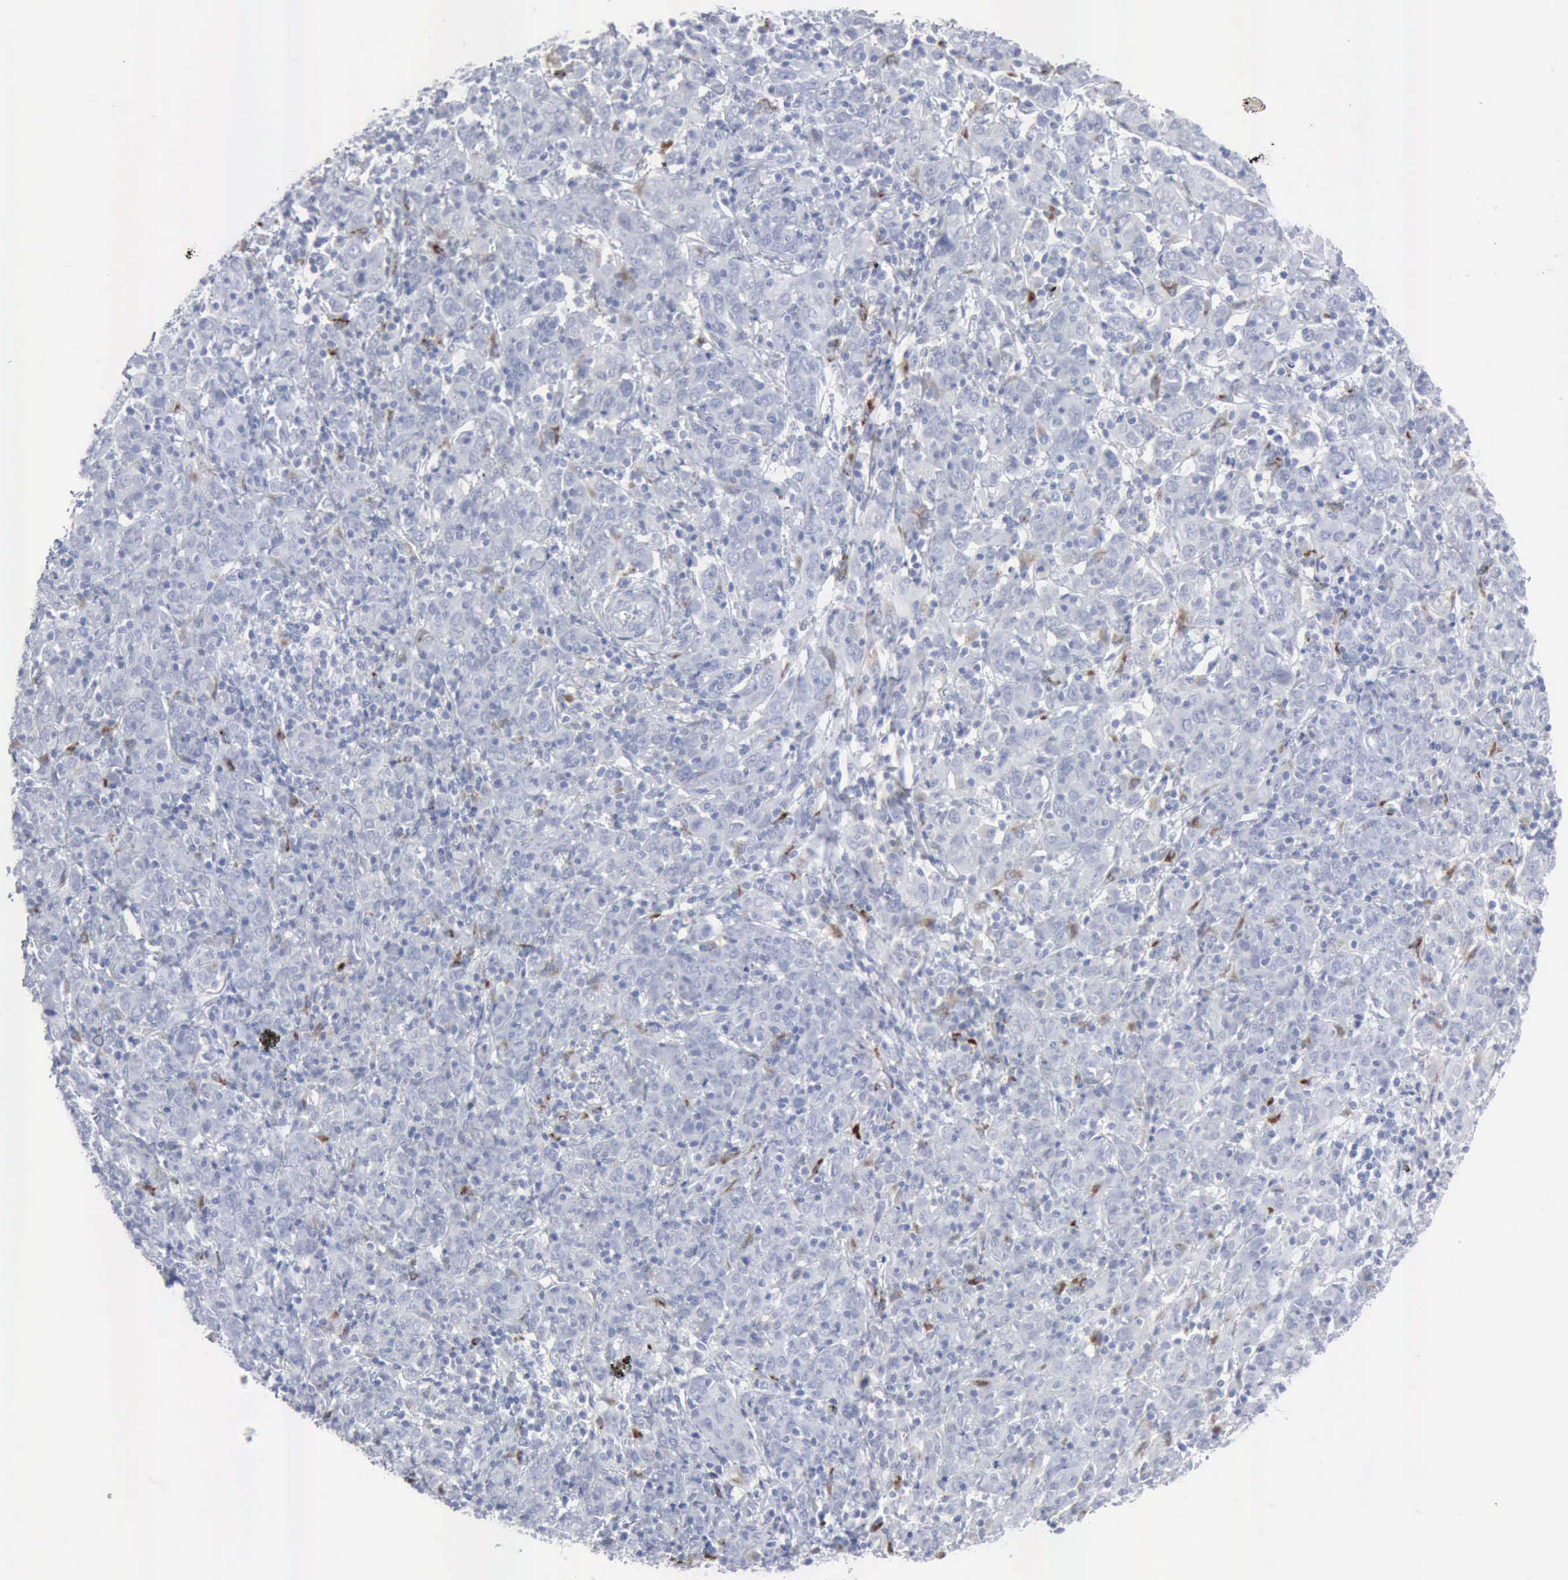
{"staining": {"intensity": "weak", "quantity": "<25%", "location": "cytoplasmic/membranous"}, "tissue": "cervical cancer", "cell_type": "Tumor cells", "image_type": "cancer", "snomed": [{"axis": "morphology", "description": "Normal tissue, NOS"}, {"axis": "morphology", "description": "Squamous cell carcinoma, NOS"}, {"axis": "topography", "description": "Cervix"}], "caption": "Image shows no significant protein expression in tumor cells of cervical squamous cell carcinoma.", "gene": "GLA", "patient": {"sex": "female", "age": 67}}